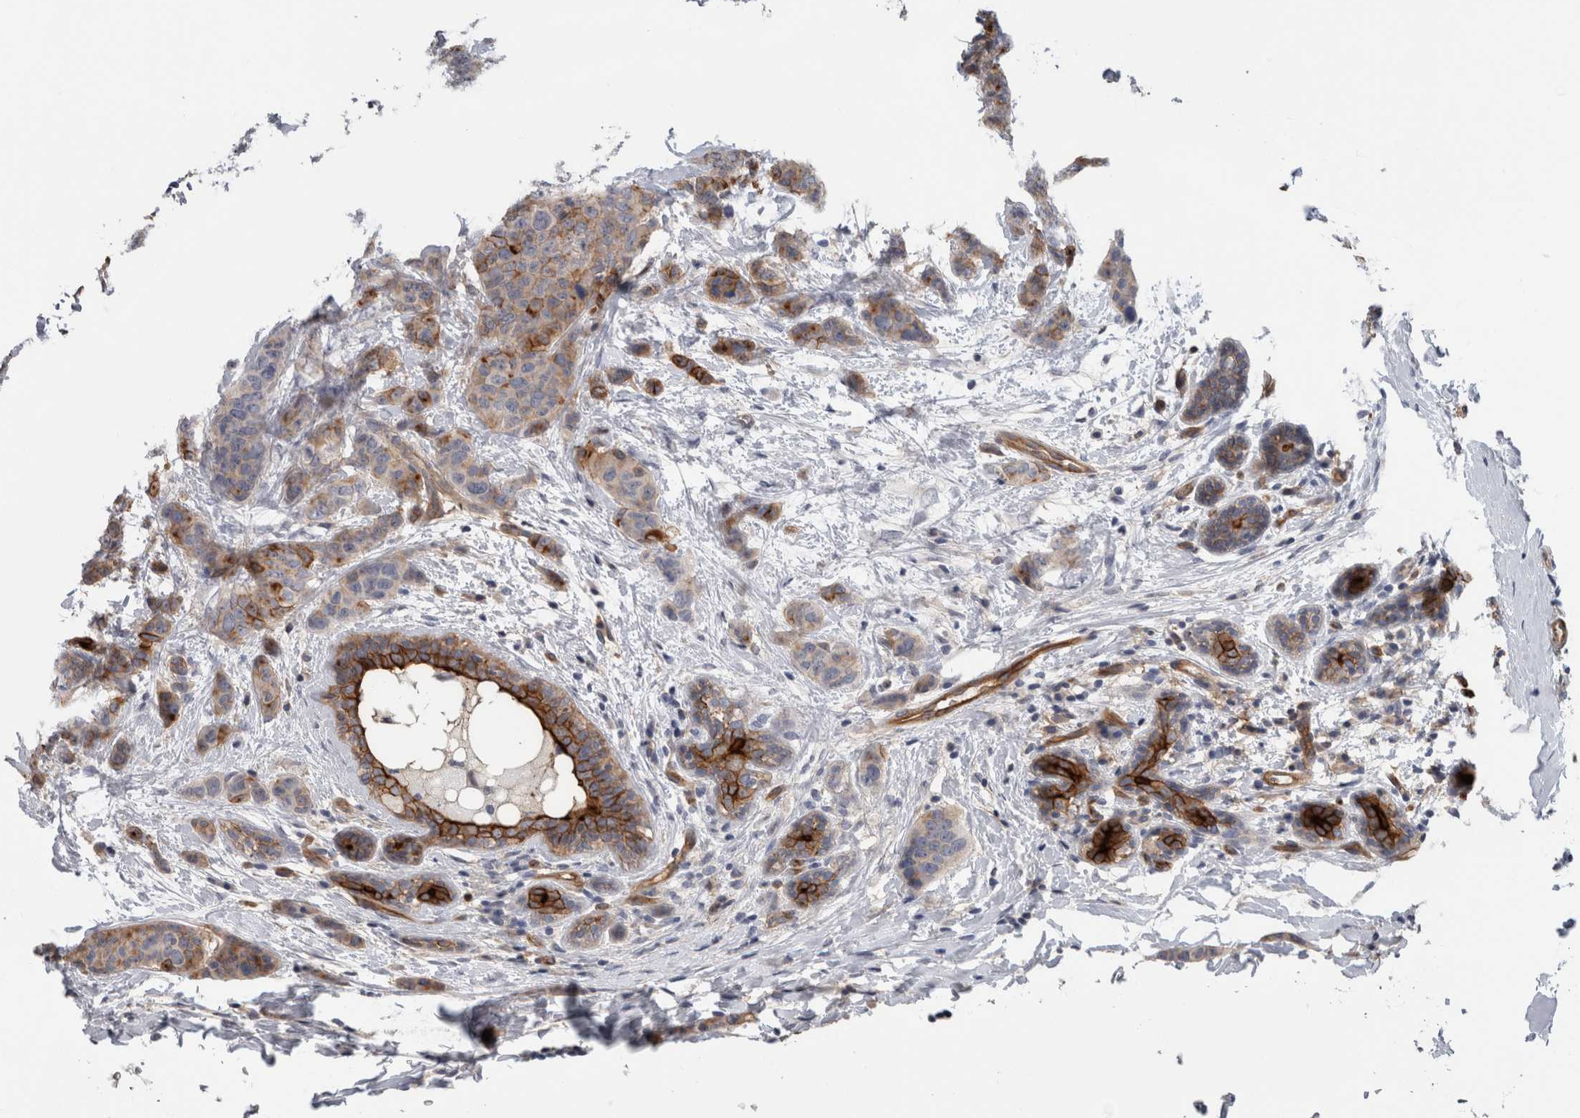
{"staining": {"intensity": "strong", "quantity": "<25%", "location": "cytoplasmic/membranous"}, "tissue": "breast cancer", "cell_type": "Tumor cells", "image_type": "cancer", "snomed": [{"axis": "morphology", "description": "Normal tissue, NOS"}, {"axis": "morphology", "description": "Duct carcinoma"}, {"axis": "topography", "description": "Breast"}], "caption": "Human intraductal carcinoma (breast) stained for a protein (brown) shows strong cytoplasmic/membranous positive staining in approximately <25% of tumor cells.", "gene": "CD59", "patient": {"sex": "female", "age": 40}}